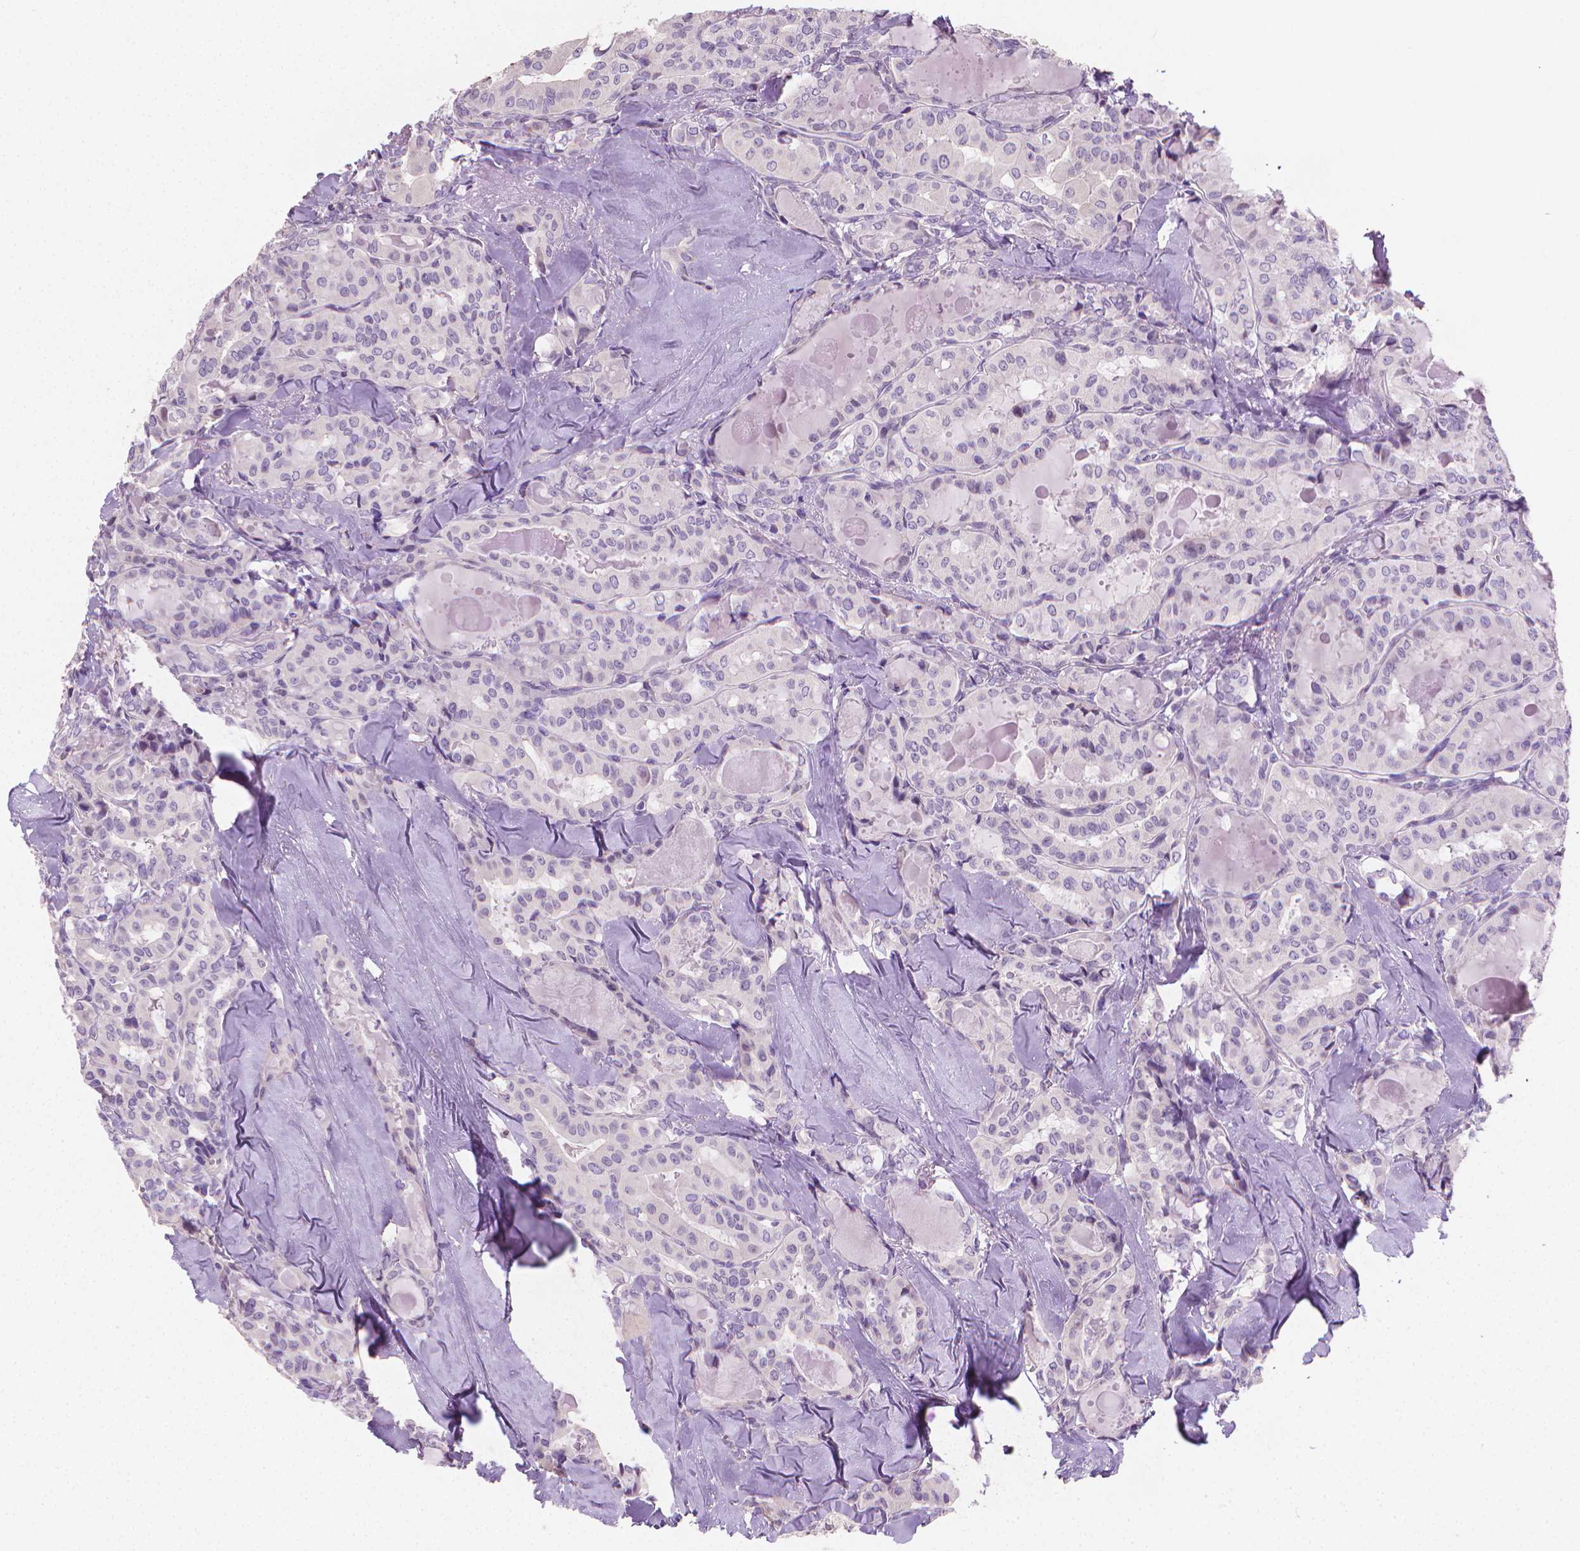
{"staining": {"intensity": "negative", "quantity": "none", "location": "none"}, "tissue": "thyroid cancer", "cell_type": "Tumor cells", "image_type": "cancer", "snomed": [{"axis": "morphology", "description": "Papillary adenocarcinoma, NOS"}, {"axis": "topography", "description": "Thyroid gland"}], "caption": "Human thyroid cancer (papillary adenocarcinoma) stained for a protein using IHC demonstrates no expression in tumor cells.", "gene": "CLXN", "patient": {"sex": "female", "age": 41}}